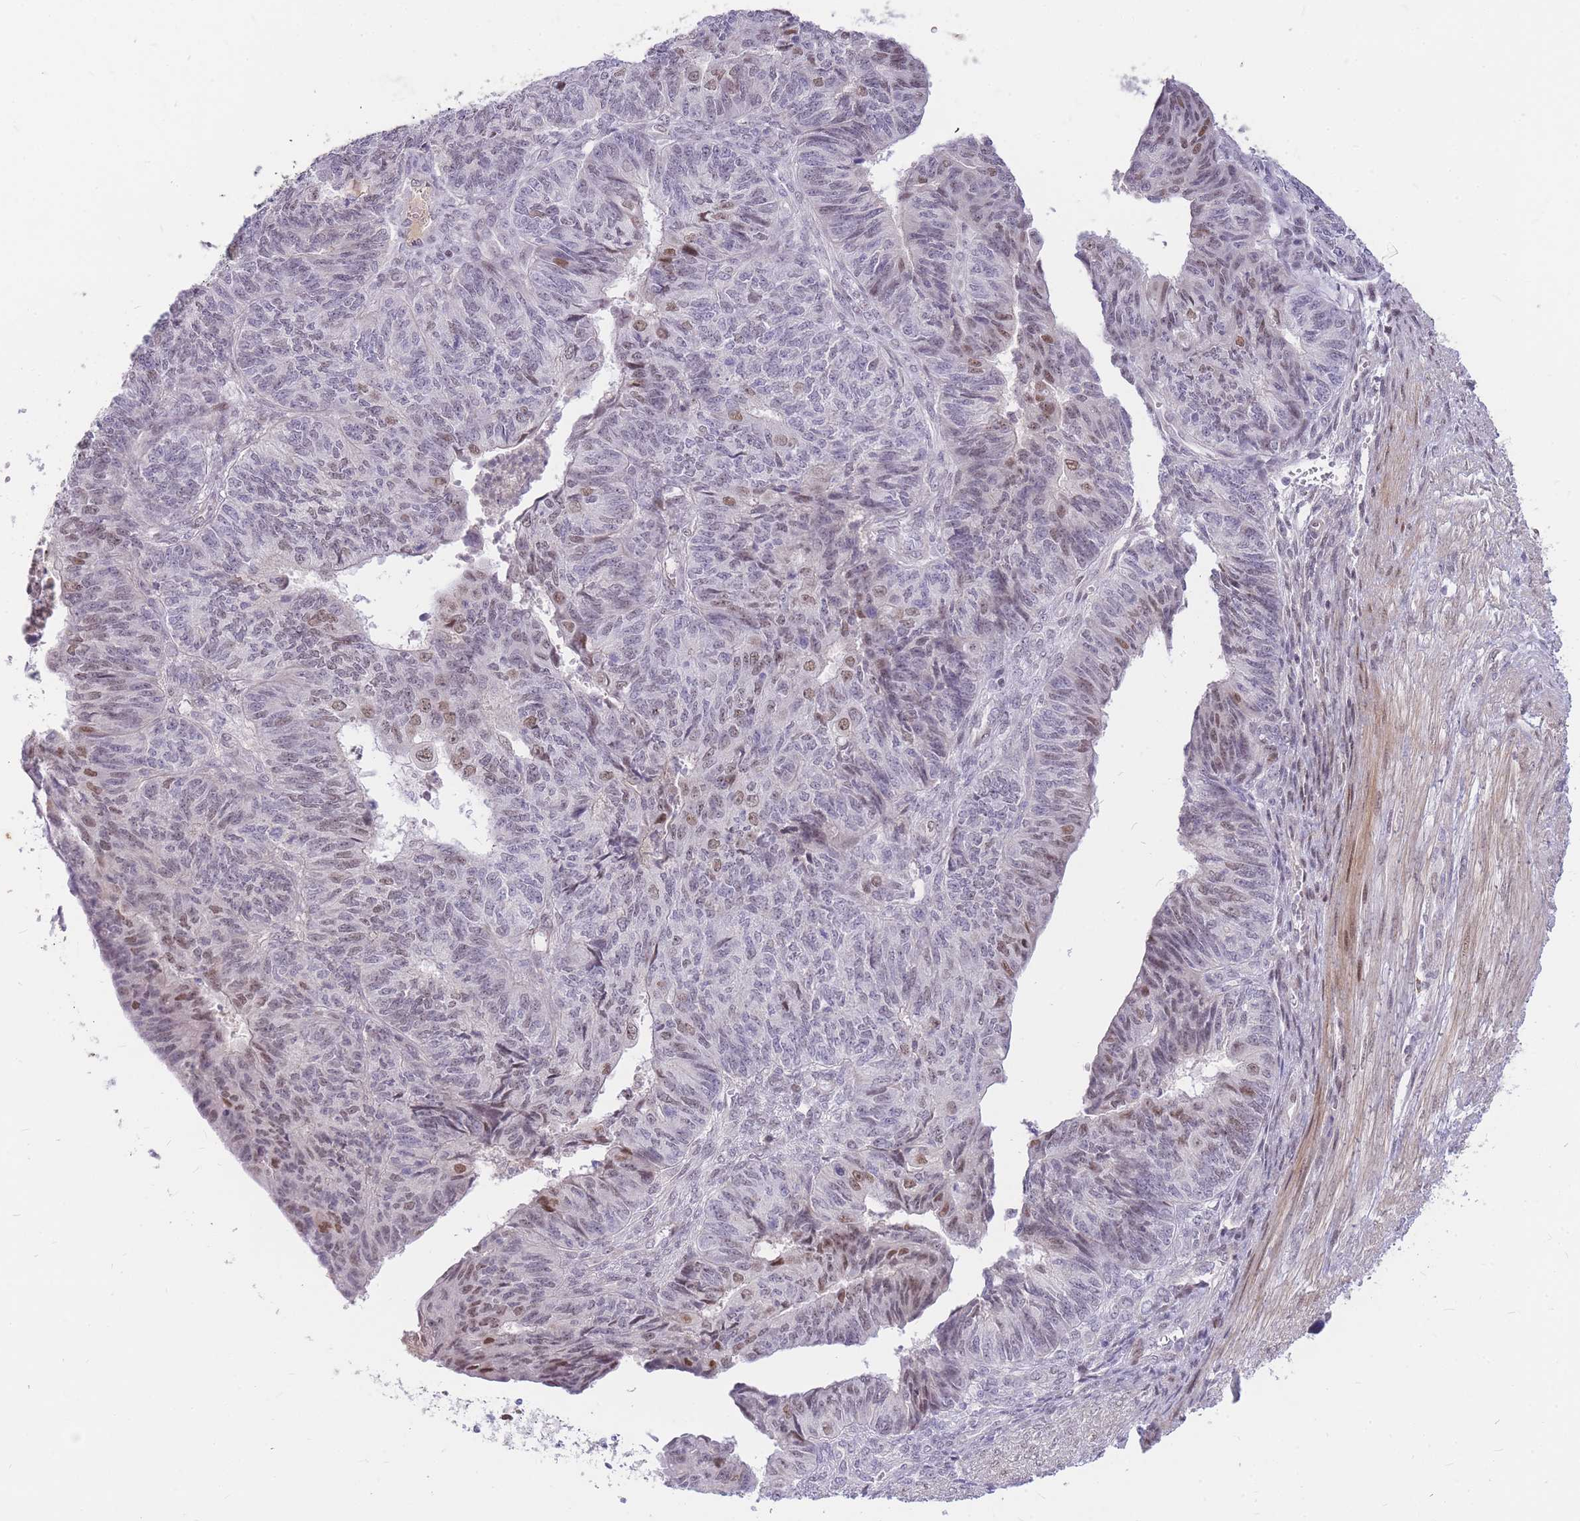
{"staining": {"intensity": "moderate", "quantity": "25%-75%", "location": "nuclear"}, "tissue": "endometrial cancer", "cell_type": "Tumor cells", "image_type": "cancer", "snomed": [{"axis": "morphology", "description": "Adenocarcinoma, NOS"}, {"axis": "topography", "description": "Endometrium"}], "caption": "Adenocarcinoma (endometrial) stained for a protein reveals moderate nuclear positivity in tumor cells.", "gene": "TLE2", "patient": {"sex": "female", "age": 32}}